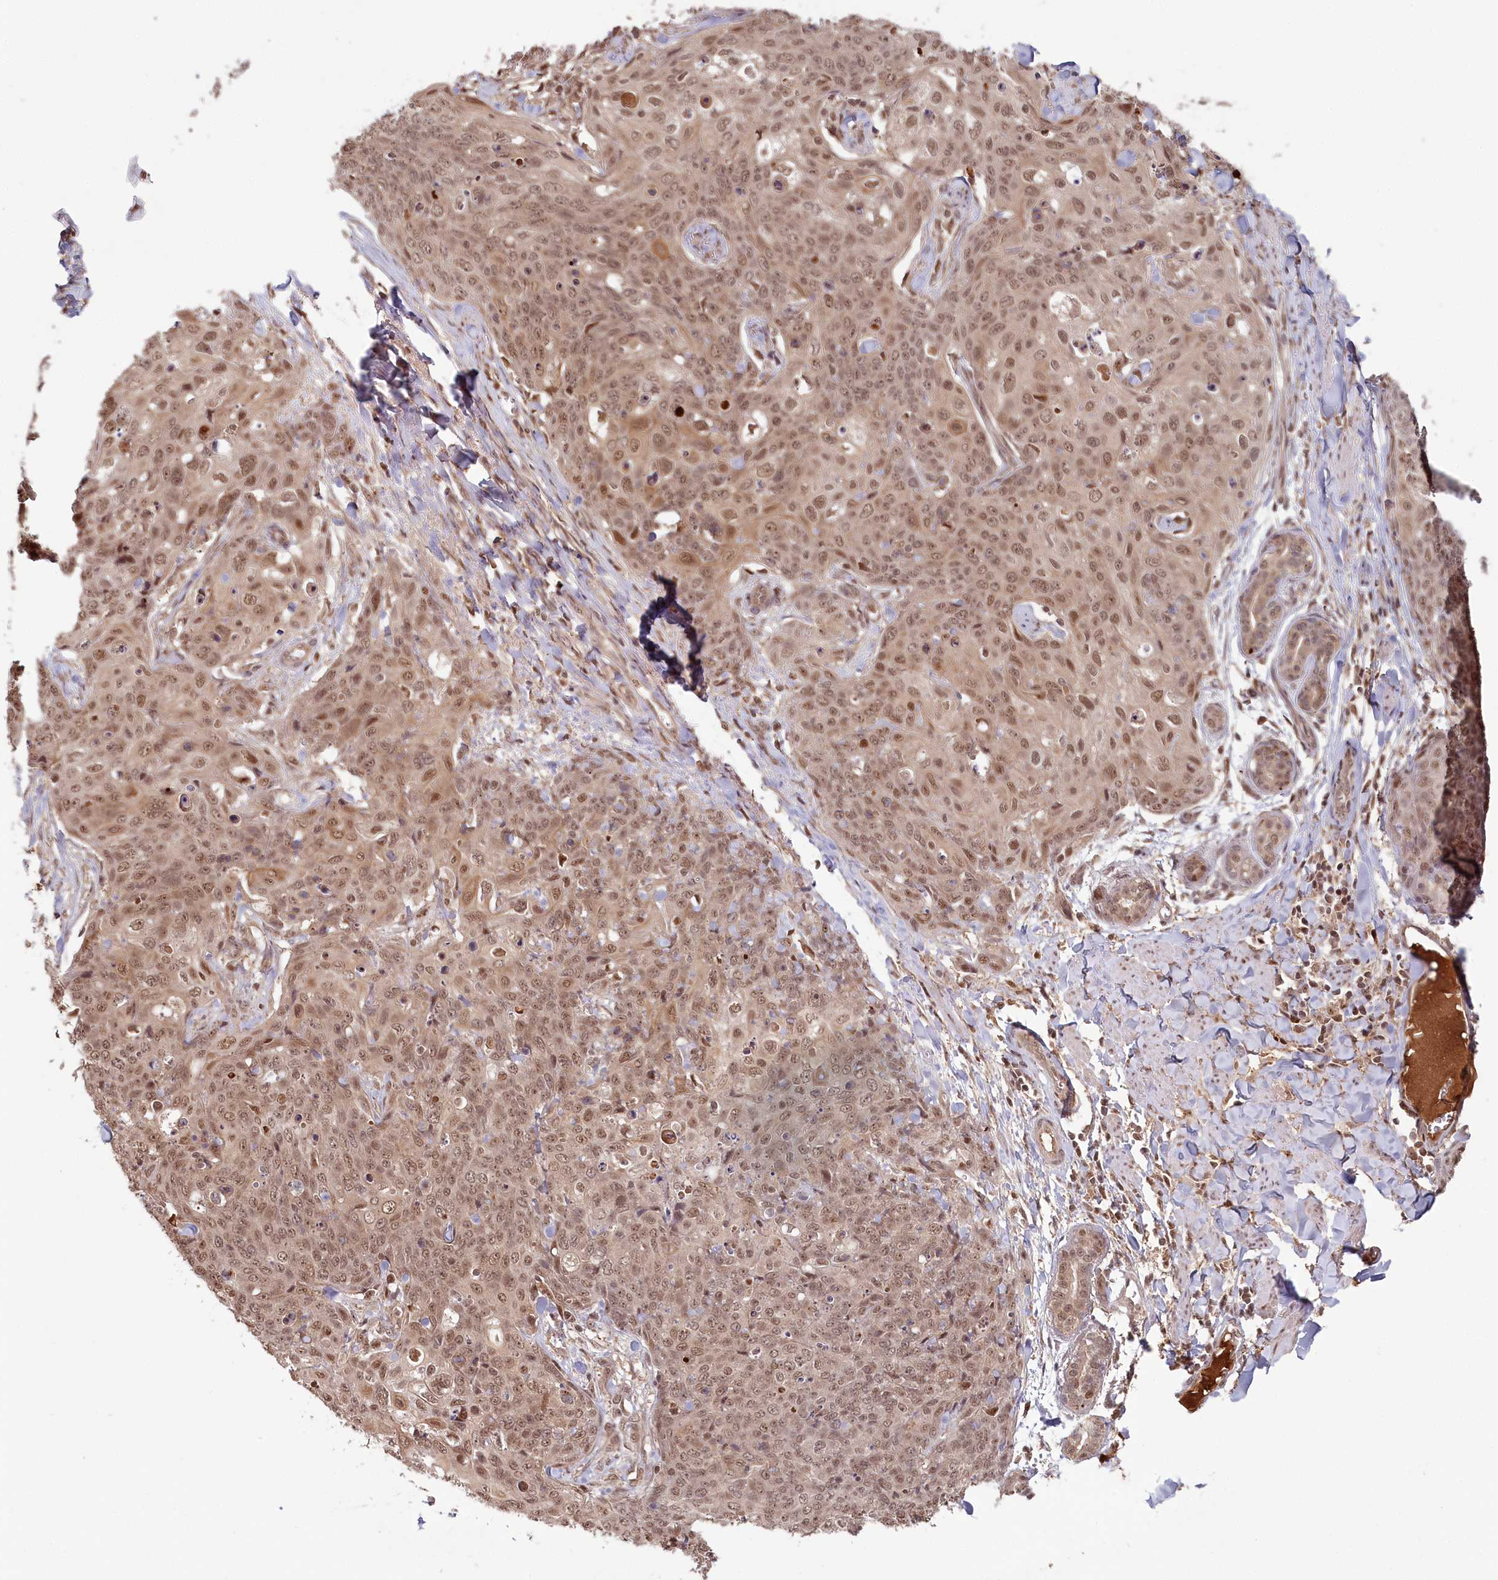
{"staining": {"intensity": "moderate", "quantity": ">75%", "location": "nuclear"}, "tissue": "skin cancer", "cell_type": "Tumor cells", "image_type": "cancer", "snomed": [{"axis": "morphology", "description": "Squamous cell carcinoma, NOS"}, {"axis": "topography", "description": "Skin"}, {"axis": "topography", "description": "Vulva"}], "caption": "Skin cancer stained with a brown dye exhibits moderate nuclear positive expression in approximately >75% of tumor cells.", "gene": "WAPL", "patient": {"sex": "female", "age": 85}}